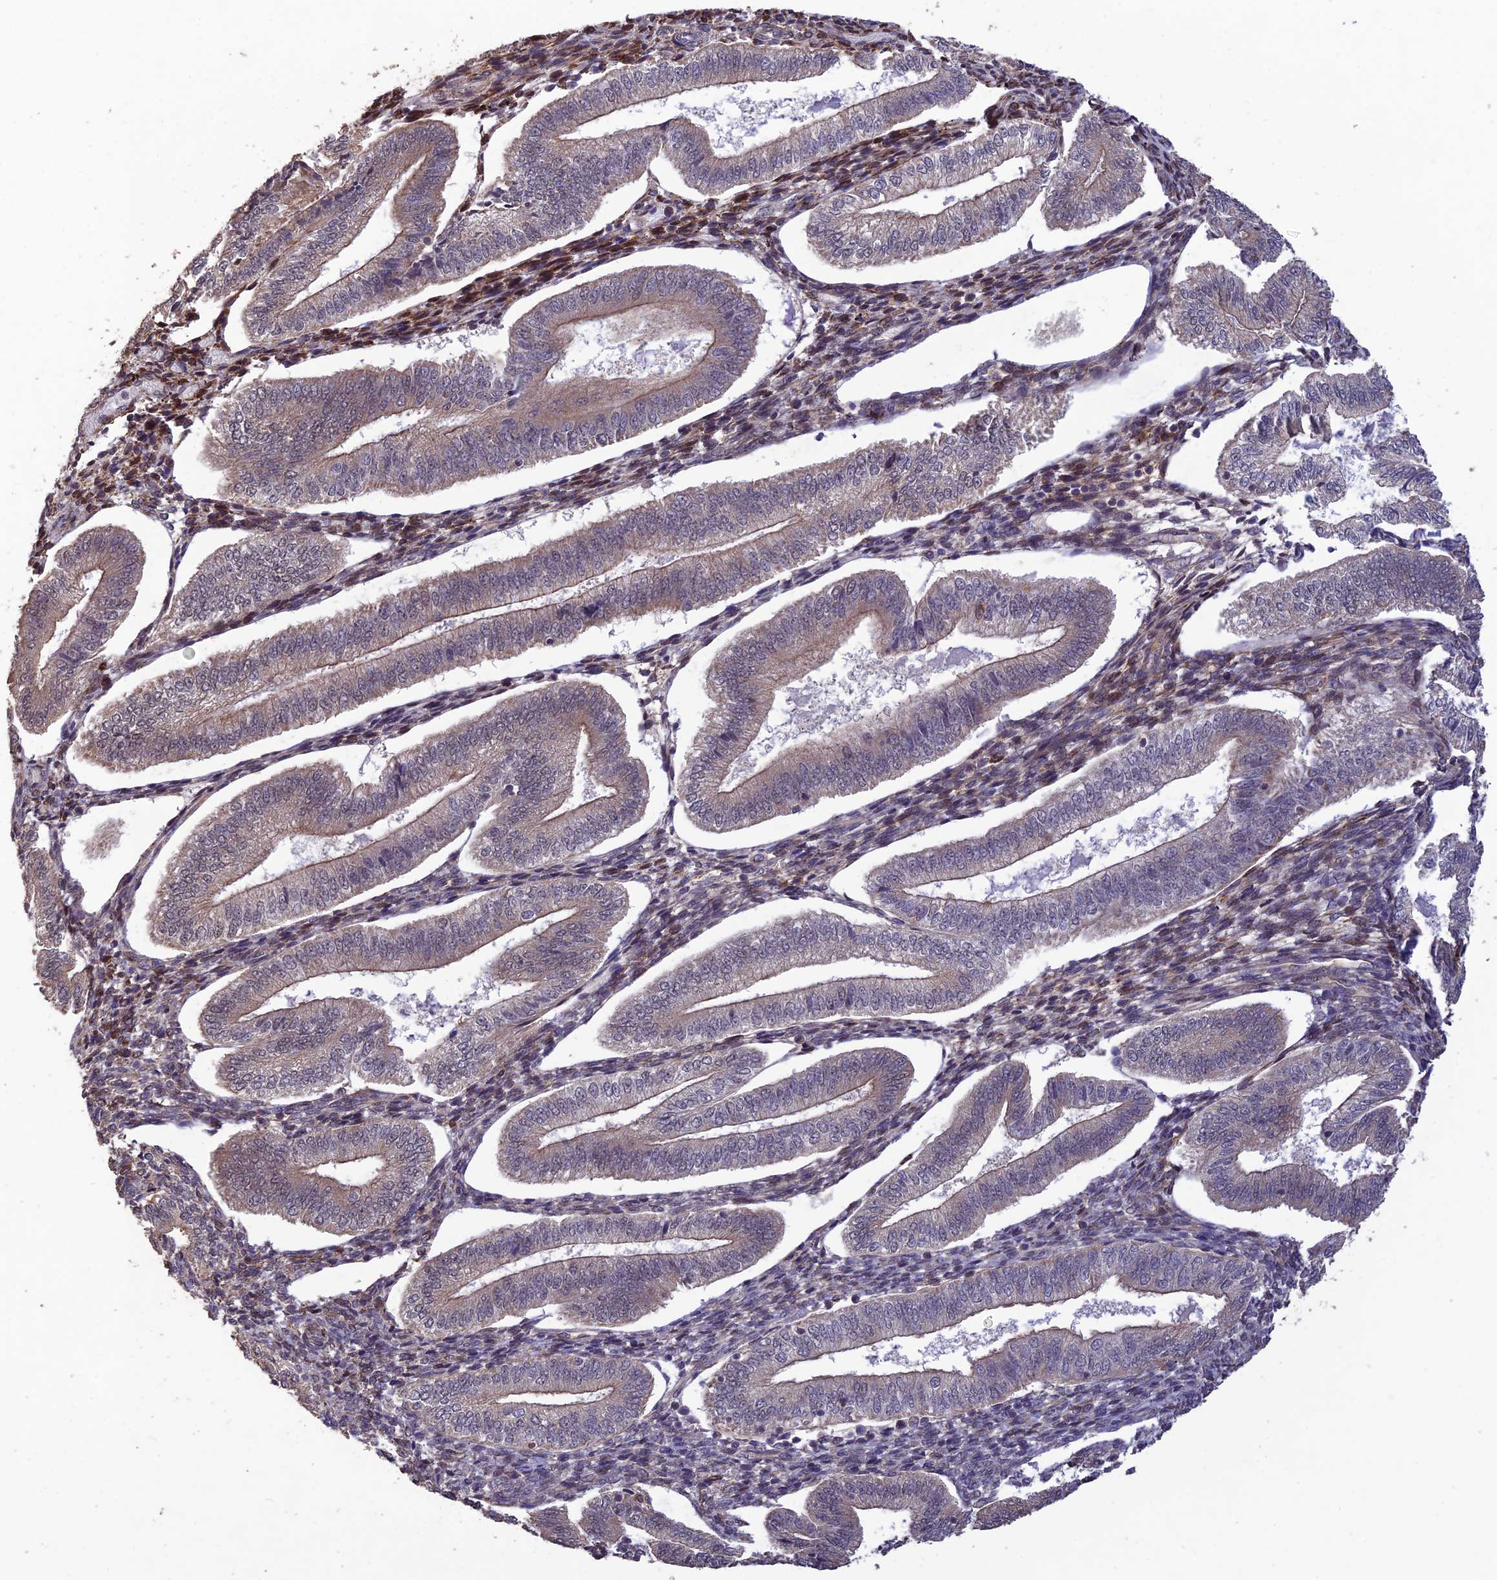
{"staining": {"intensity": "moderate", "quantity": "25%-75%", "location": "cytoplasmic/membranous"}, "tissue": "endometrium", "cell_type": "Cells in endometrial stroma", "image_type": "normal", "snomed": [{"axis": "morphology", "description": "Normal tissue, NOS"}, {"axis": "topography", "description": "Endometrium"}], "caption": "The photomicrograph exhibits immunohistochemical staining of benign endometrium. There is moderate cytoplasmic/membranous staining is appreciated in about 25%-75% of cells in endometrial stroma. (DAB (3,3'-diaminobenzidine) IHC, brown staining for protein, blue staining for nuclei).", "gene": "PAGR1", "patient": {"sex": "female", "age": 34}}